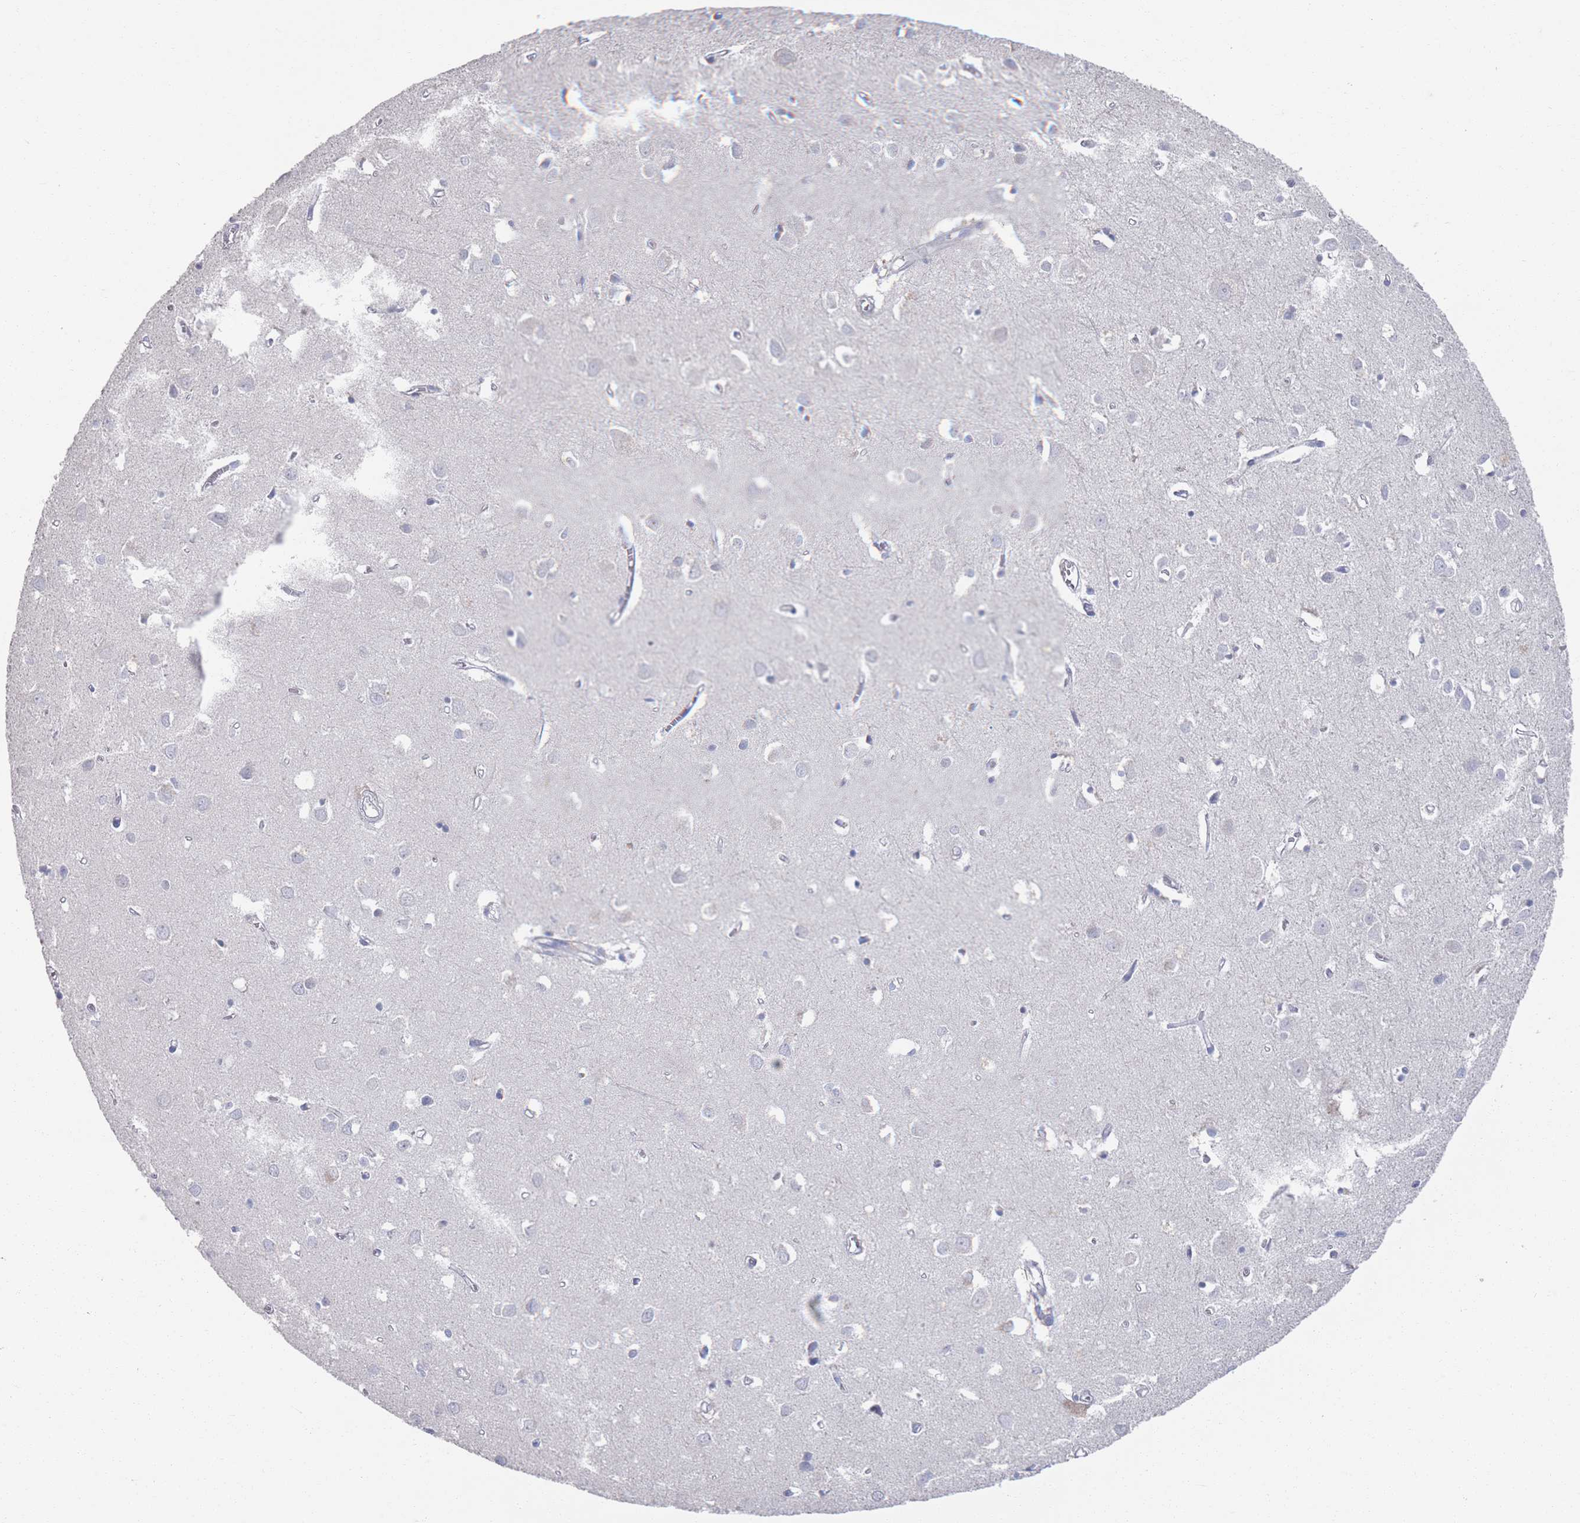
{"staining": {"intensity": "negative", "quantity": "none", "location": "none"}, "tissue": "cerebral cortex", "cell_type": "Endothelial cells", "image_type": "normal", "snomed": [{"axis": "morphology", "description": "Normal tissue, NOS"}, {"axis": "topography", "description": "Cerebral cortex"}], "caption": "Immunohistochemistry (IHC) image of normal cerebral cortex stained for a protein (brown), which exhibits no expression in endothelial cells.", "gene": "PROM2", "patient": {"sex": "female", "age": 64}}